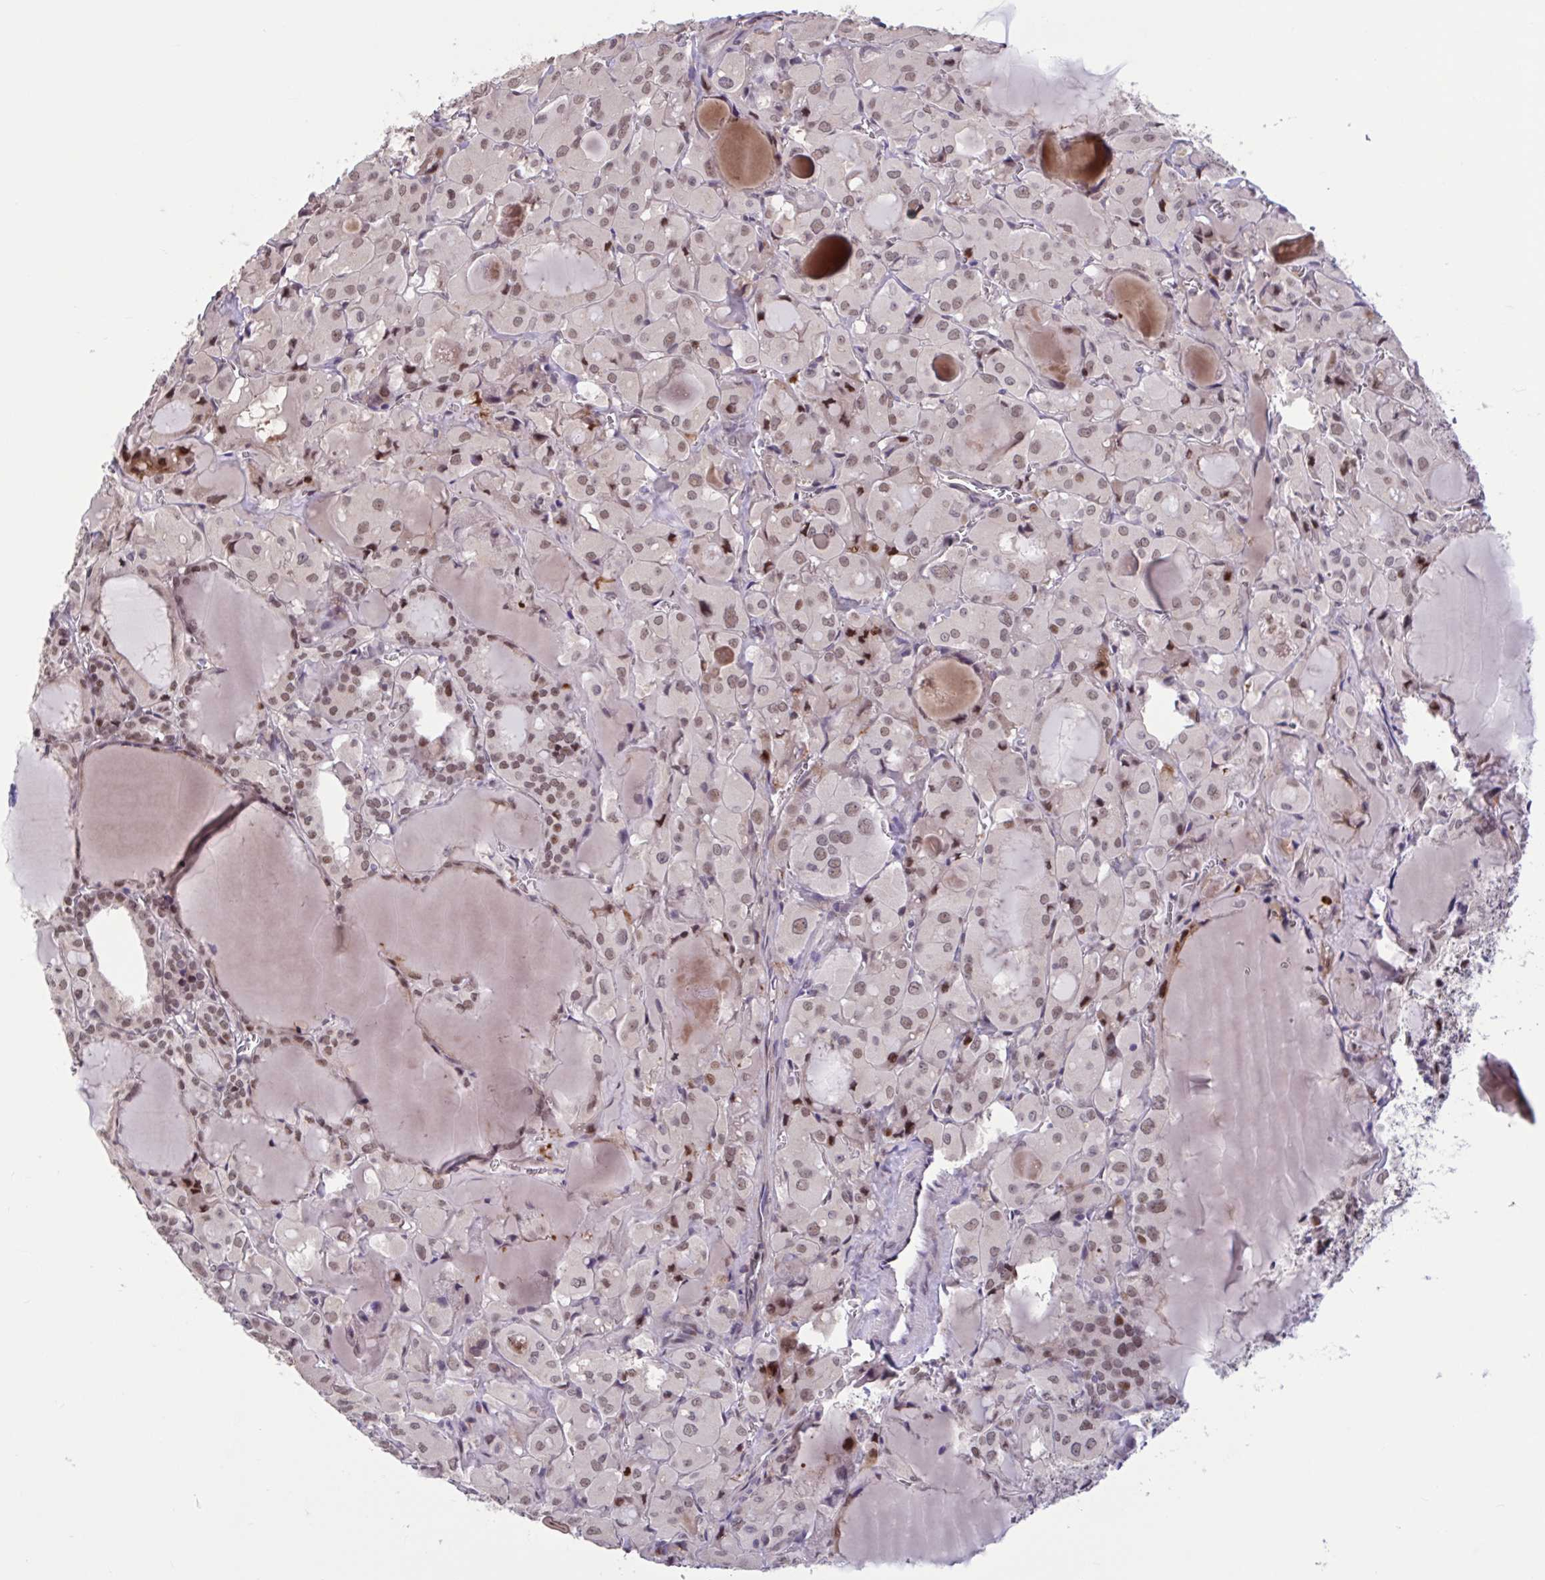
{"staining": {"intensity": "moderate", "quantity": ">75%", "location": "nuclear"}, "tissue": "thyroid cancer", "cell_type": "Tumor cells", "image_type": "cancer", "snomed": [{"axis": "morphology", "description": "Papillary adenocarcinoma, NOS"}, {"axis": "topography", "description": "Thyroid gland"}], "caption": "A brown stain shows moderate nuclear positivity of a protein in thyroid cancer (papillary adenocarcinoma) tumor cells.", "gene": "ZNF414", "patient": {"sex": "male", "age": 87}}